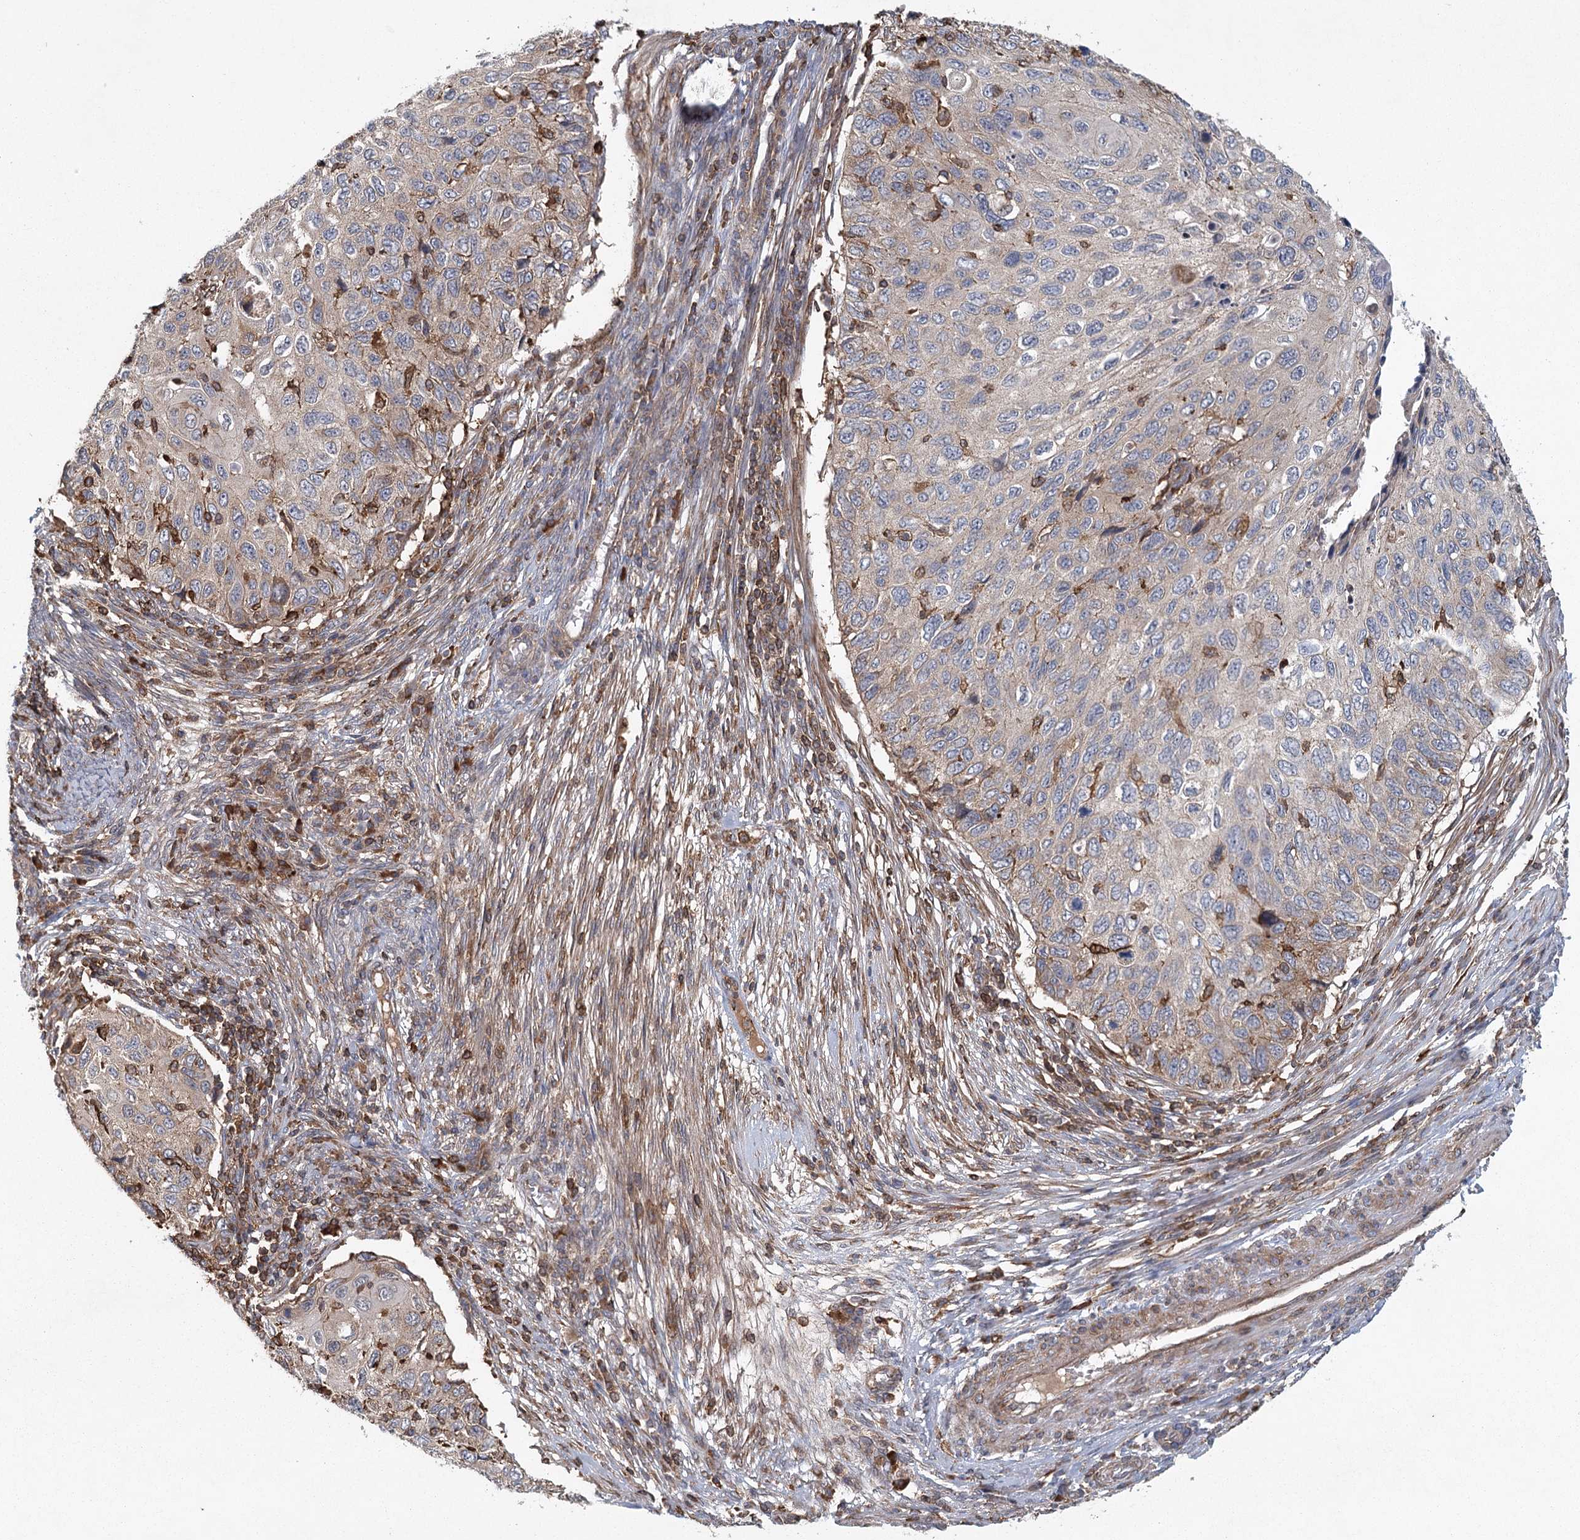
{"staining": {"intensity": "negative", "quantity": "none", "location": "none"}, "tissue": "cervical cancer", "cell_type": "Tumor cells", "image_type": "cancer", "snomed": [{"axis": "morphology", "description": "Squamous cell carcinoma, NOS"}, {"axis": "topography", "description": "Cervix"}], "caption": "This is an immunohistochemistry histopathology image of cervical cancer. There is no positivity in tumor cells.", "gene": "PLEKHA7", "patient": {"sex": "female", "age": 70}}